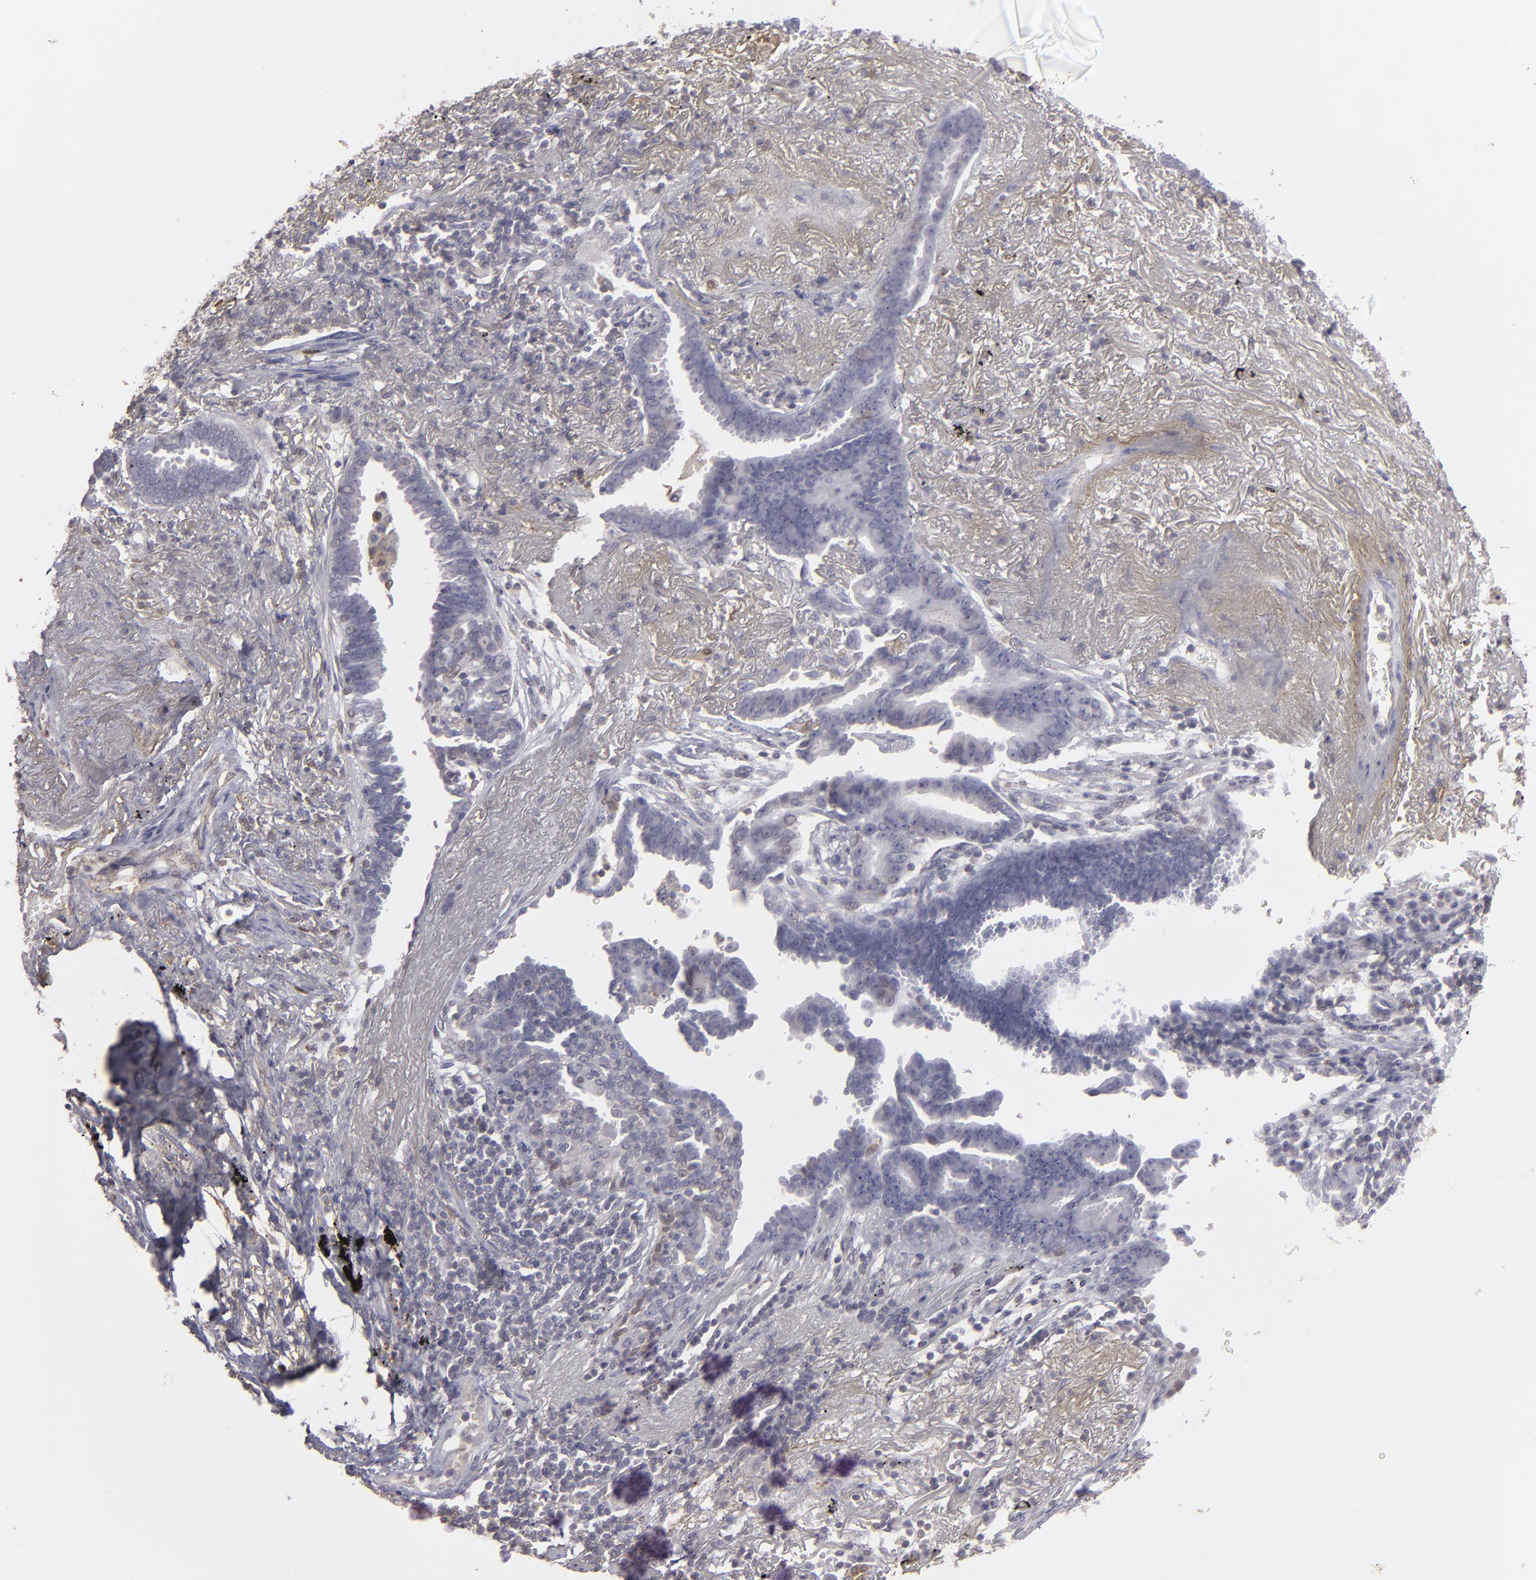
{"staining": {"intensity": "negative", "quantity": "none", "location": "none"}, "tissue": "lung cancer", "cell_type": "Tumor cells", "image_type": "cancer", "snomed": [{"axis": "morphology", "description": "Adenocarcinoma, NOS"}, {"axis": "topography", "description": "Lung"}], "caption": "Immunohistochemistry histopathology image of lung cancer (adenocarcinoma) stained for a protein (brown), which exhibits no staining in tumor cells.", "gene": "SEMA3G", "patient": {"sex": "female", "age": 64}}